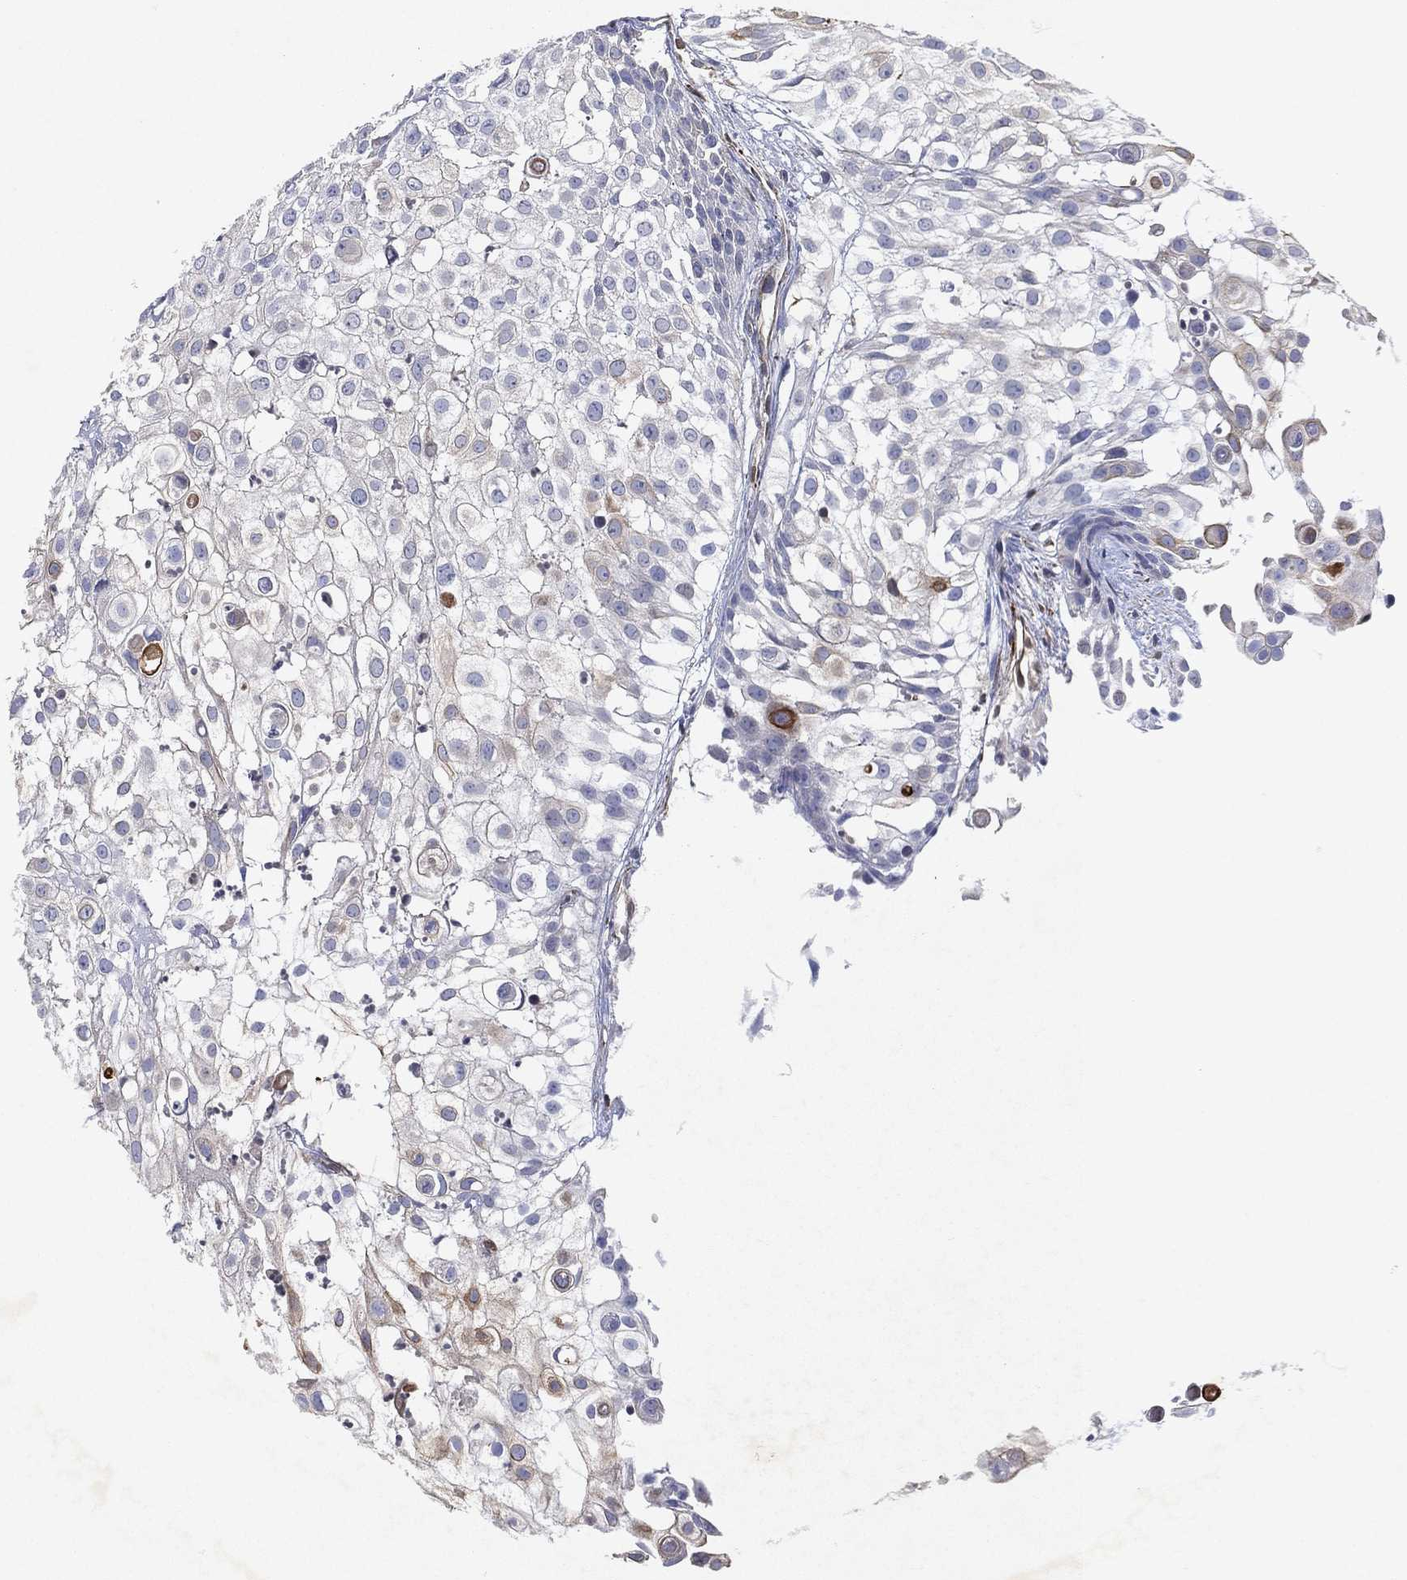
{"staining": {"intensity": "negative", "quantity": "none", "location": "none"}, "tissue": "urothelial cancer", "cell_type": "Tumor cells", "image_type": "cancer", "snomed": [{"axis": "morphology", "description": "Urothelial carcinoma, High grade"}, {"axis": "topography", "description": "Urinary bladder"}], "caption": "Immunohistochemistry (IHC) image of neoplastic tissue: urothelial carcinoma (high-grade) stained with DAB (3,3'-diaminobenzidine) demonstrates no significant protein staining in tumor cells. (DAB immunohistochemistry (IHC) visualized using brightfield microscopy, high magnification).", "gene": "FLI1", "patient": {"sex": "female", "age": 79}}